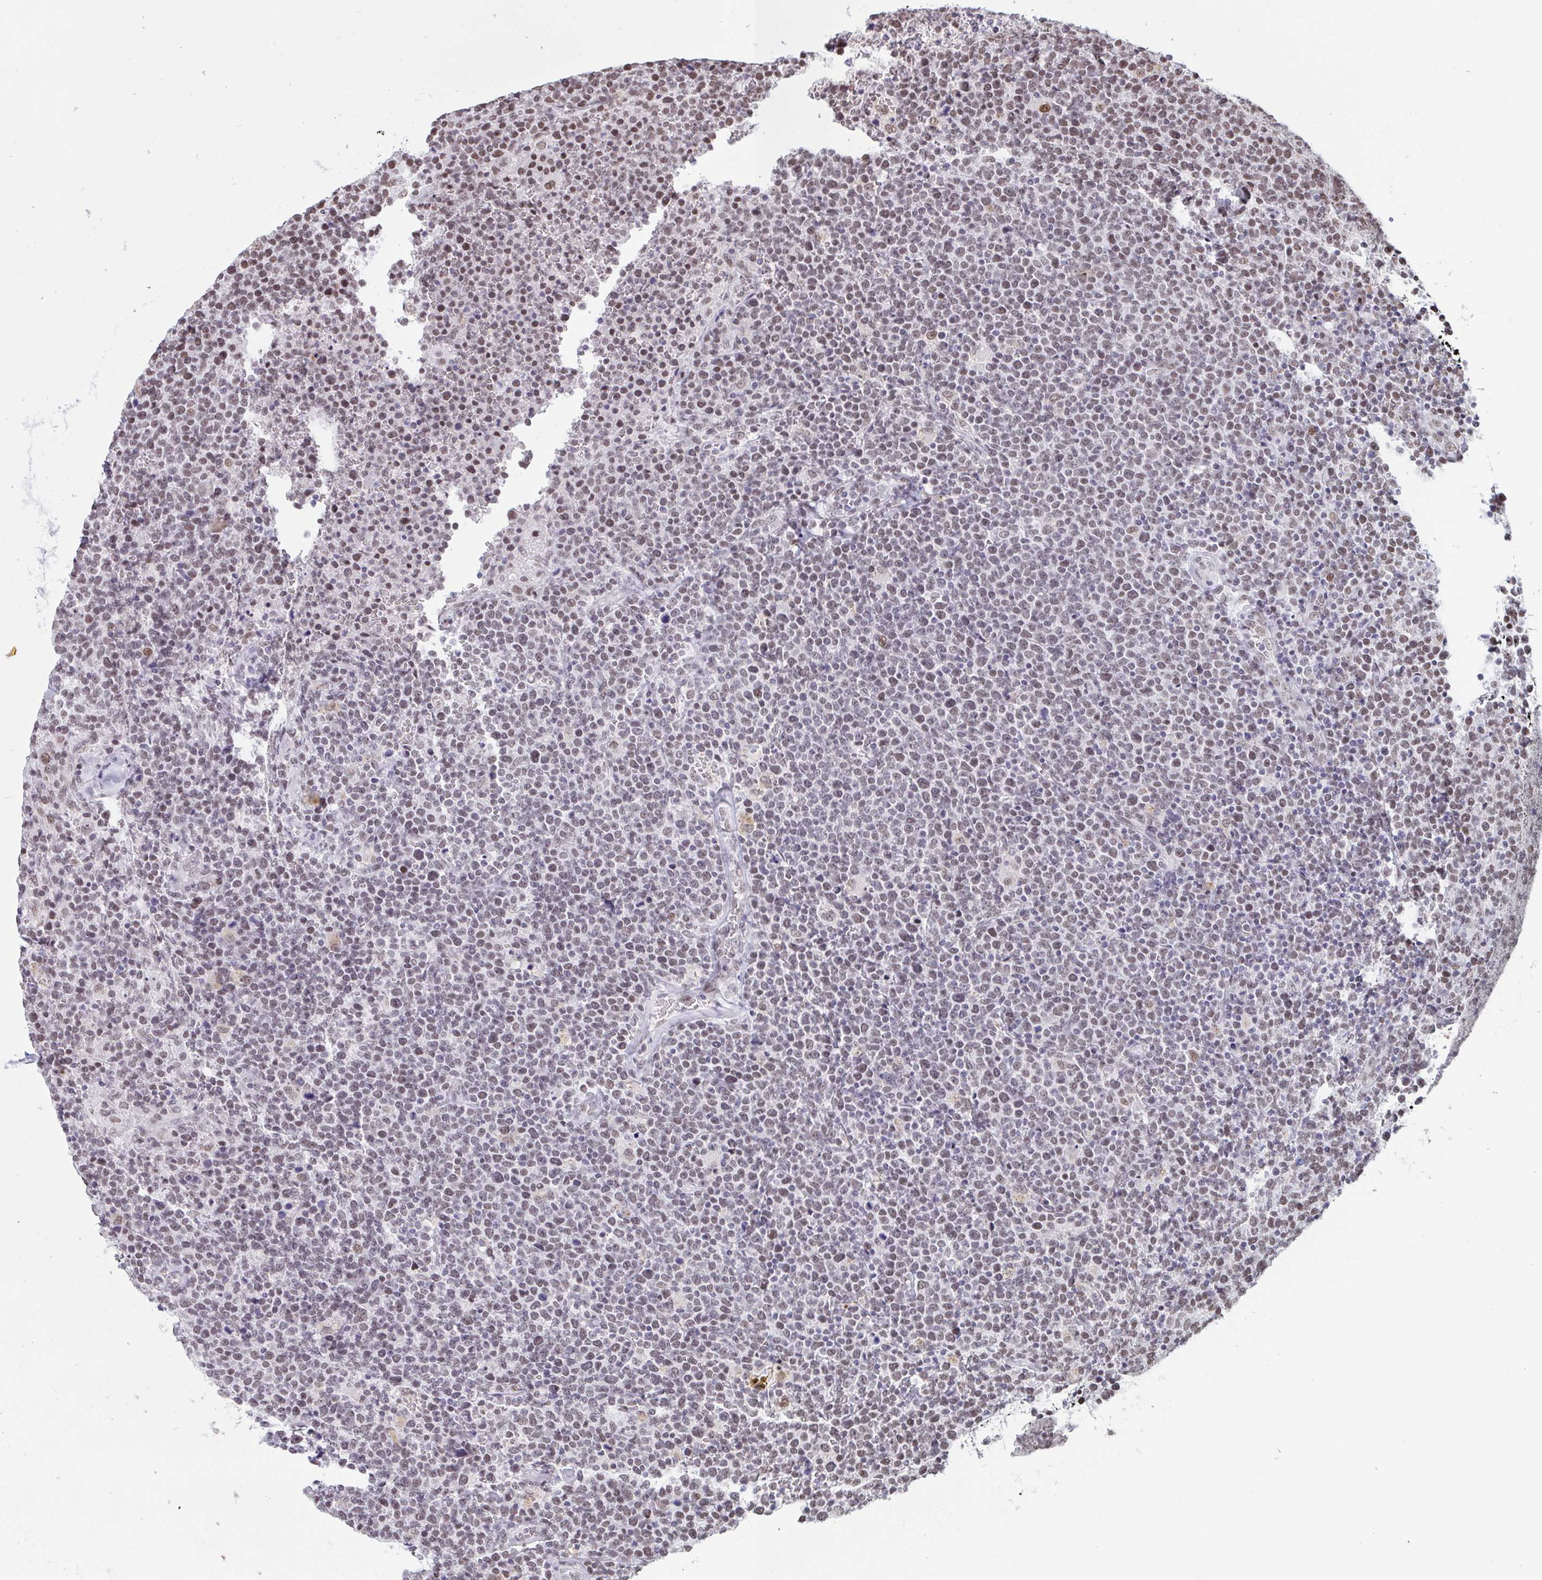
{"staining": {"intensity": "moderate", "quantity": "25%-75%", "location": "nuclear"}, "tissue": "lymphoma", "cell_type": "Tumor cells", "image_type": "cancer", "snomed": [{"axis": "morphology", "description": "Malignant lymphoma, non-Hodgkin's type, High grade"}, {"axis": "topography", "description": "Lymph node"}], "caption": "Brown immunohistochemical staining in human malignant lymphoma, non-Hodgkin's type (high-grade) reveals moderate nuclear expression in about 25%-75% of tumor cells.", "gene": "CBFA2T2", "patient": {"sex": "male", "age": 61}}